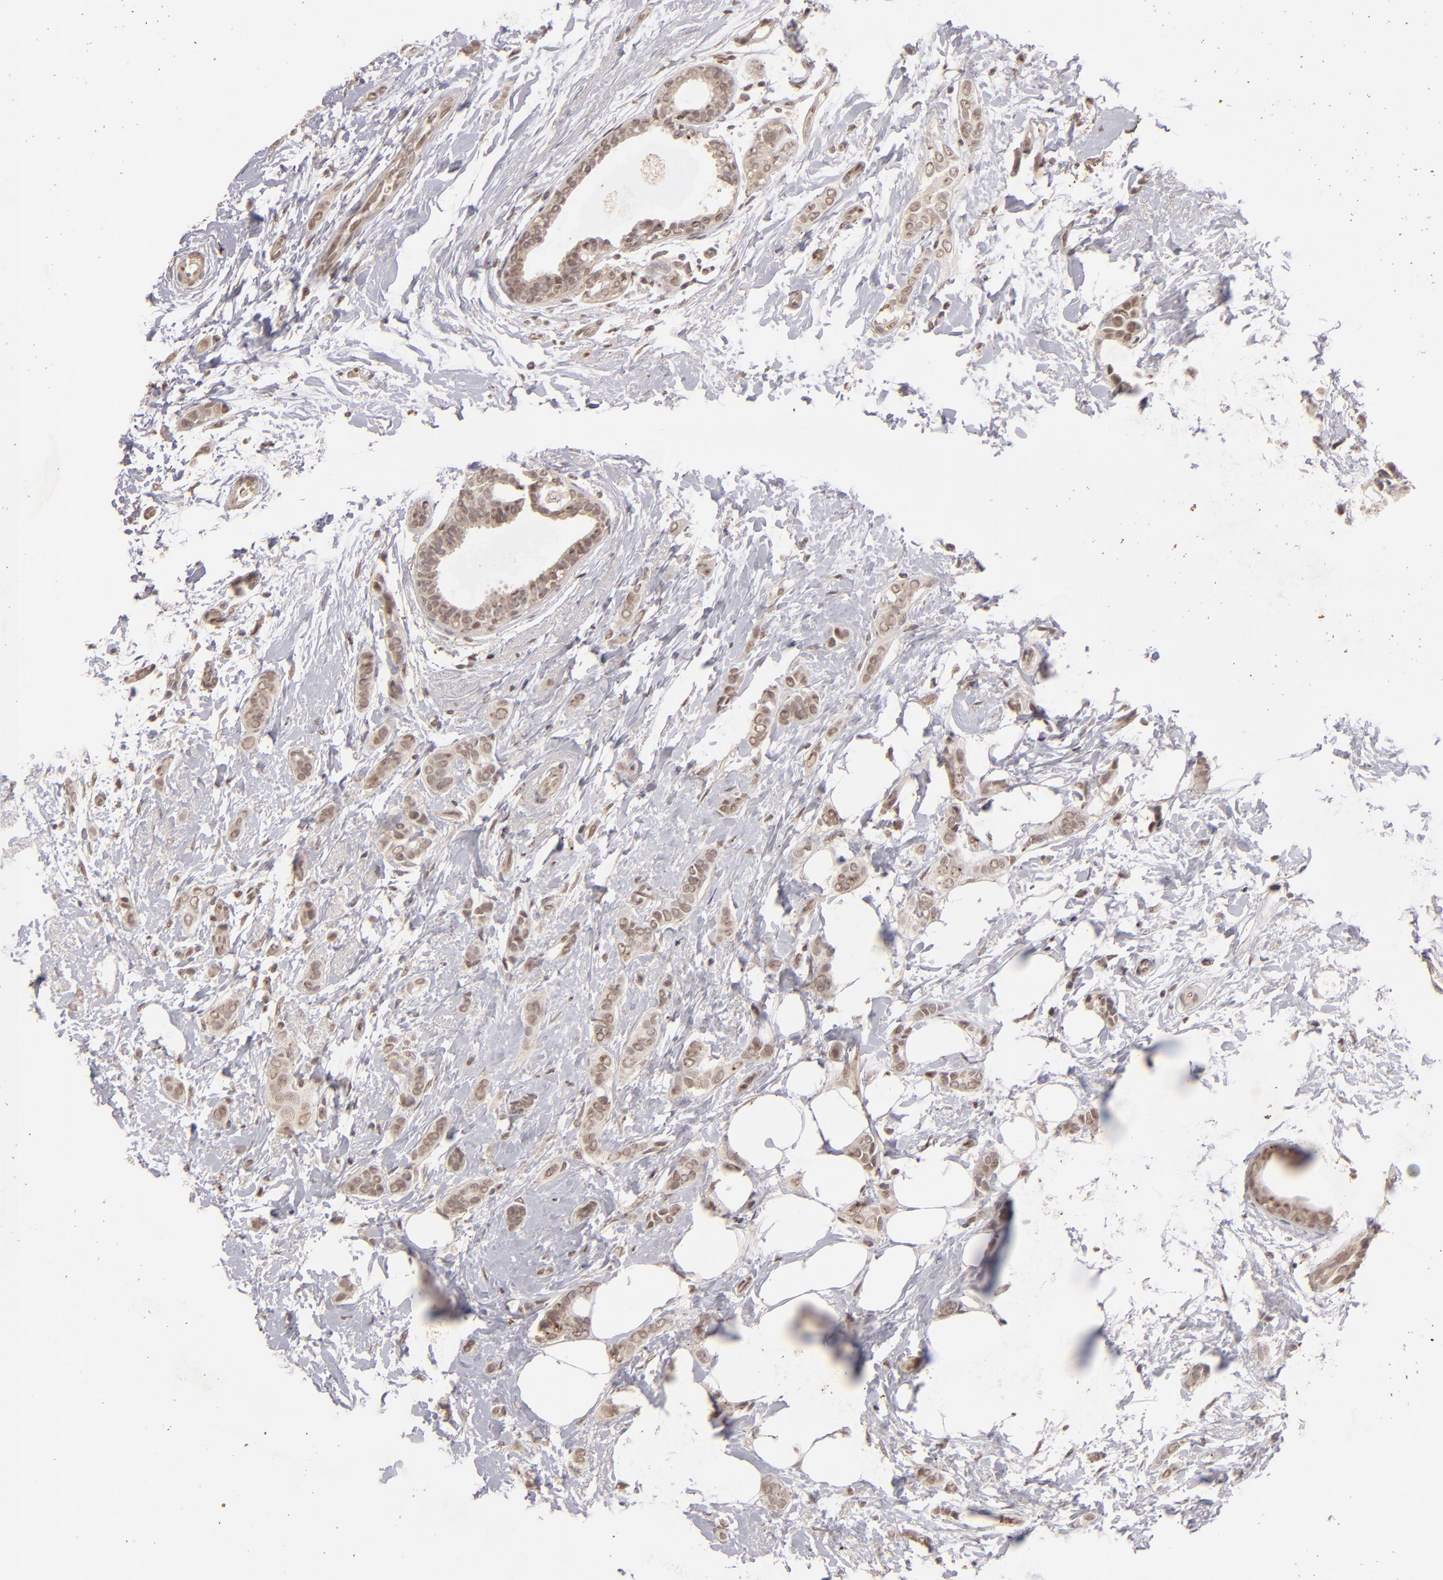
{"staining": {"intensity": "weak", "quantity": "25%-75%", "location": "cytoplasmic/membranous"}, "tissue": "breast cancer", "cell_type": "Tumor cells", "image_type": "cancer", "snomed": [{"axis": "morphology", "description": "Duct carcinoma"}, {"axis": "topography", "description": "Breast"}], "caption": "Breast cancer (intraductal carcinoma) stained for a protein (brown) reveals weak cytoplasmic/membranous positive staining in about 25%-75% of tumor cells.", "gene": "DFFA", "patient": {"sex": "female", "age": 54}}